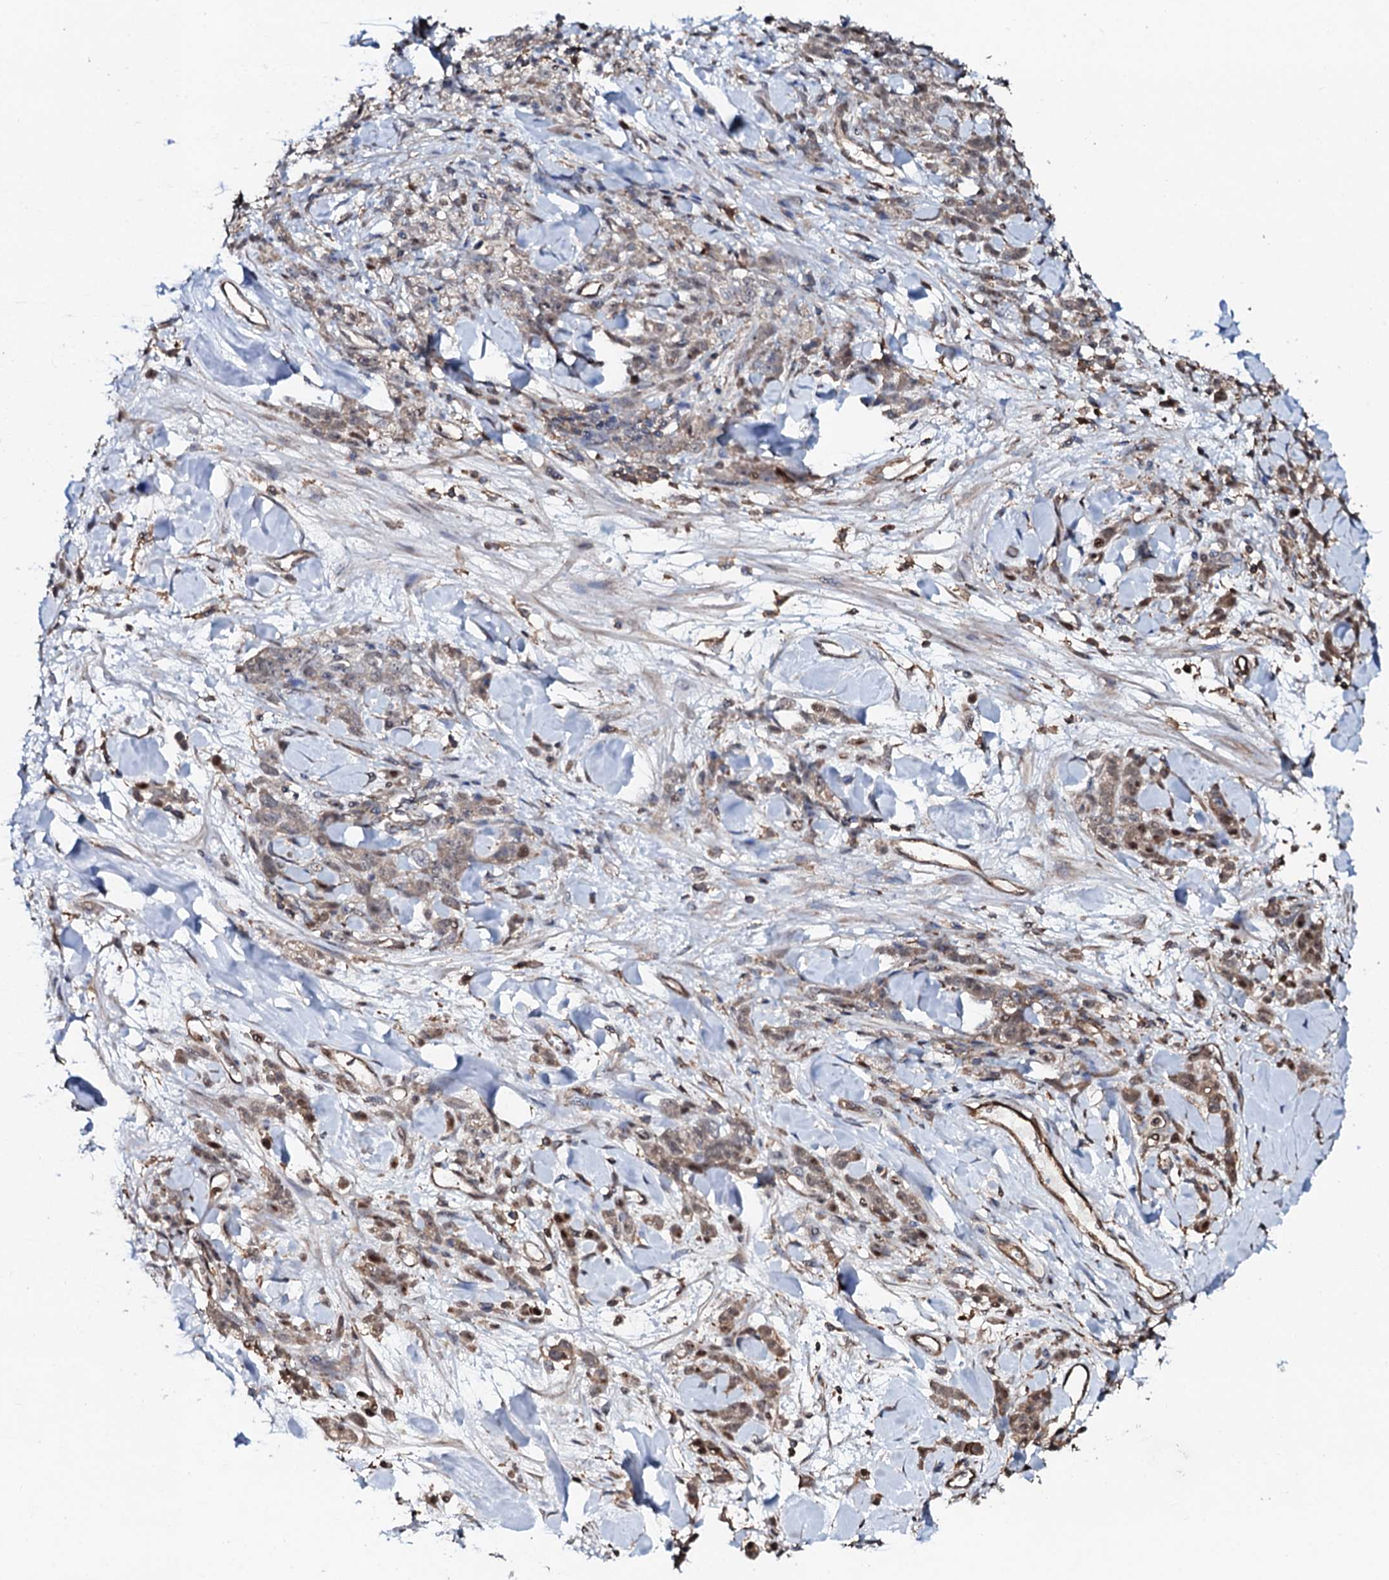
{"staining": {"intensity": "moderate", "quantity": "25%-75%", "location": "cytoplasmic/membranous"}, "tissue": "stomach cancer", "cell_type": "Tumor cells", "image_type": "cancer", "snomed": [{"axis": "morphology", "description": "Normal tissue, NOS"}, {"axis": "morphology", "description": "Adenocarcinoma, NOS"}, {"axis": "topography", "description": "Stomach"}], "caption": "Tumor cells display moderate cytoplasmic/membranous positivity in about 25%-75% of cells in stomach cancer. (Brightfield microscopy of DAB IHC at high magnification).", "gene": "COG6", "patient": {"sex": "male", "age": 82}}